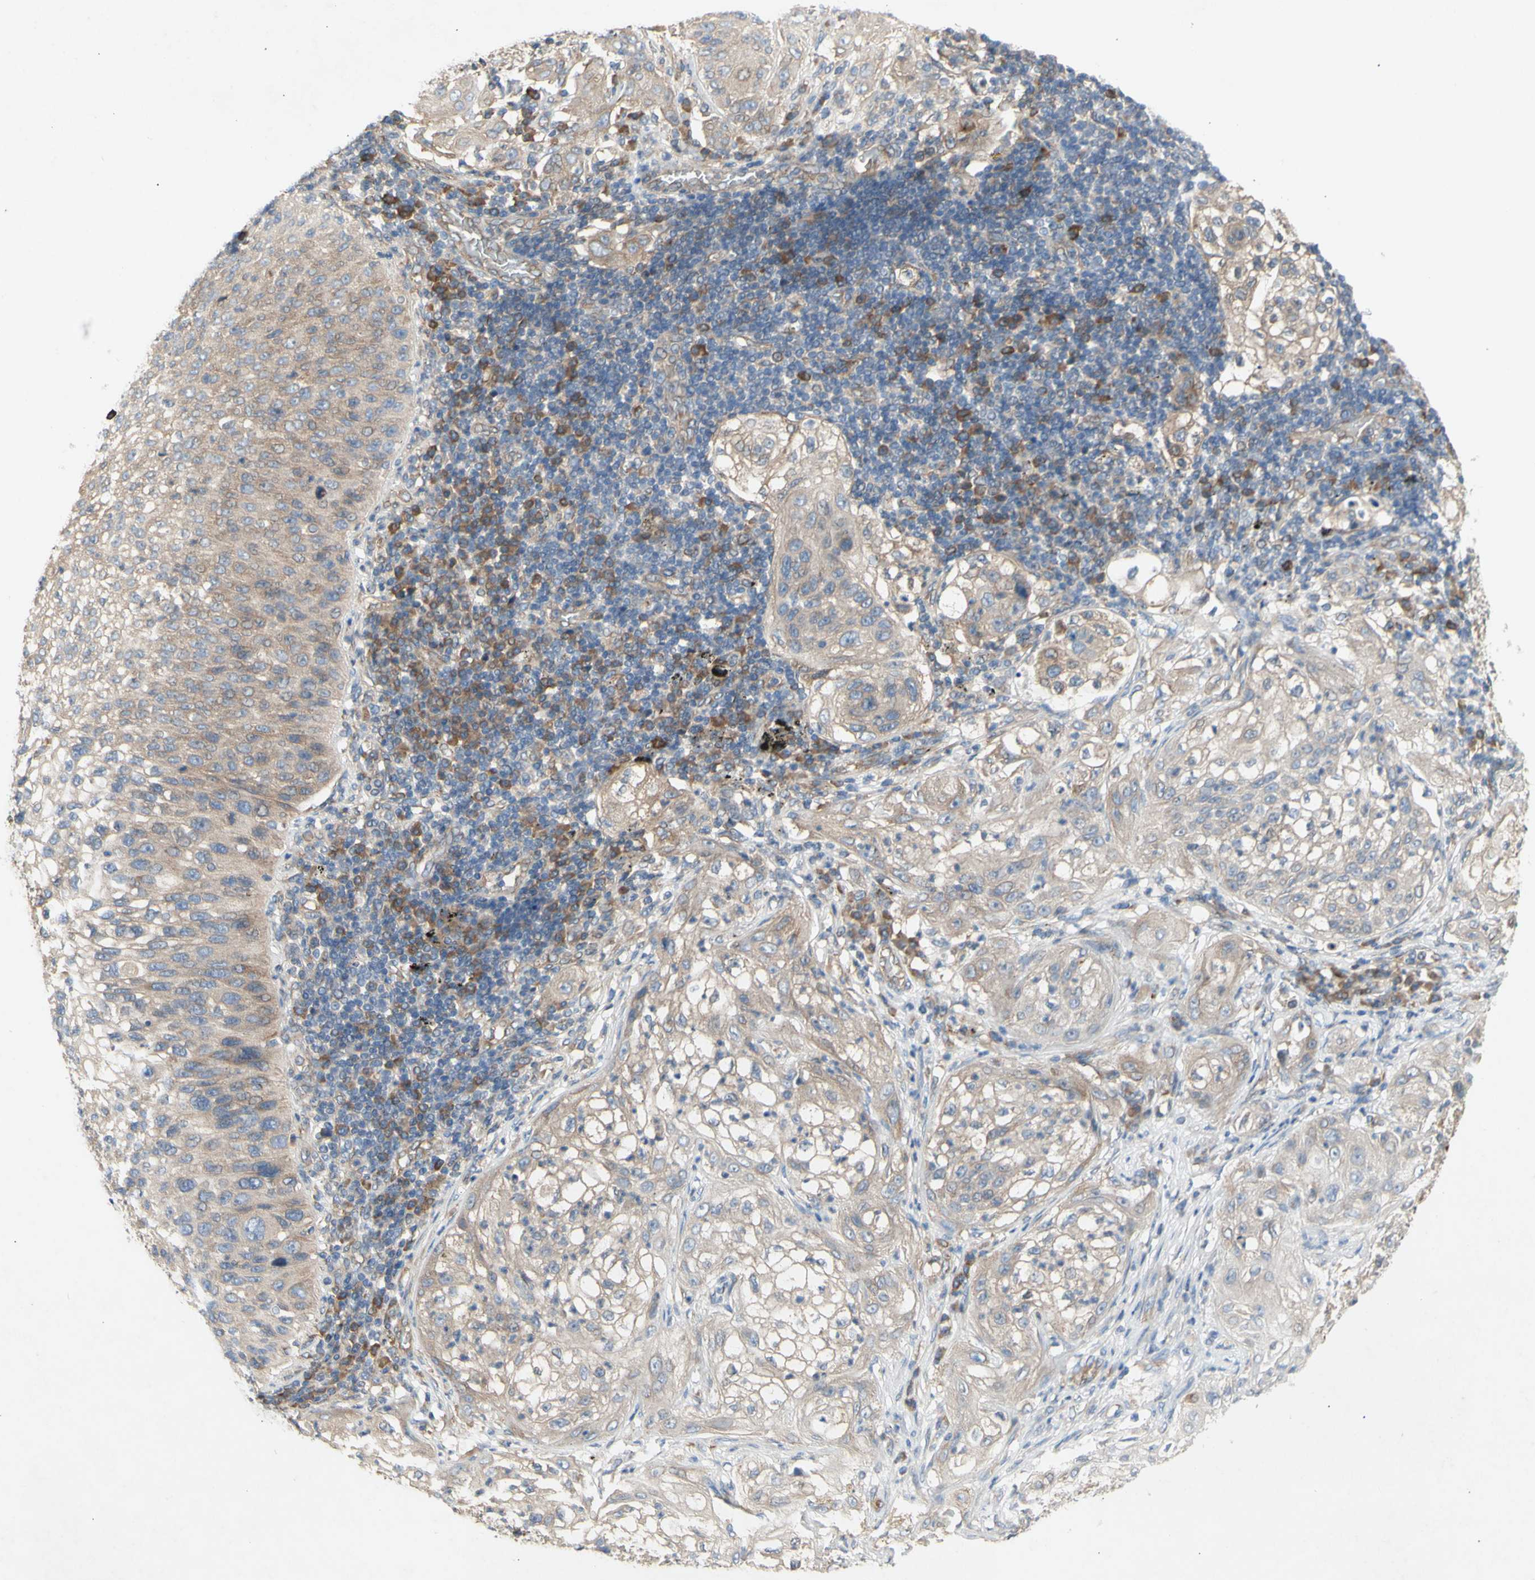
{"staining": {"intensity": "weak", "quantity": ">75%", "location": "cytoplasmic/membranous"}, "tissue": "lung cancer", "cell_type": "Tumor cells", "image_type": "cancer", "snomed": [{"axis": "morphology", "description": "Inflammation, NOS"}, {"axis": "morphology", "description": "Squamous cell carcinoma, NOS"}, {"axis": "topography", "description": "Lymph node"}, {"axis": "topography", "description": "Soft tissue"}, {"axis": "topography", "description": "Lung"}], "caption": "Immunohistochemistry staining of lung cancer (squamous cell carcinoma), which exhibits low levels of weak cytoplasmic/membranous positivity in about >75% of tumor cells indicating weak cytoplasmic/membranous protein positivity. The staining was performed using DAB (brown) for protein detection and nuclei were counterstained in hematoxylin (blue).", "gene": "KLC1", "patient": {"sex": "male", "age": 66}}